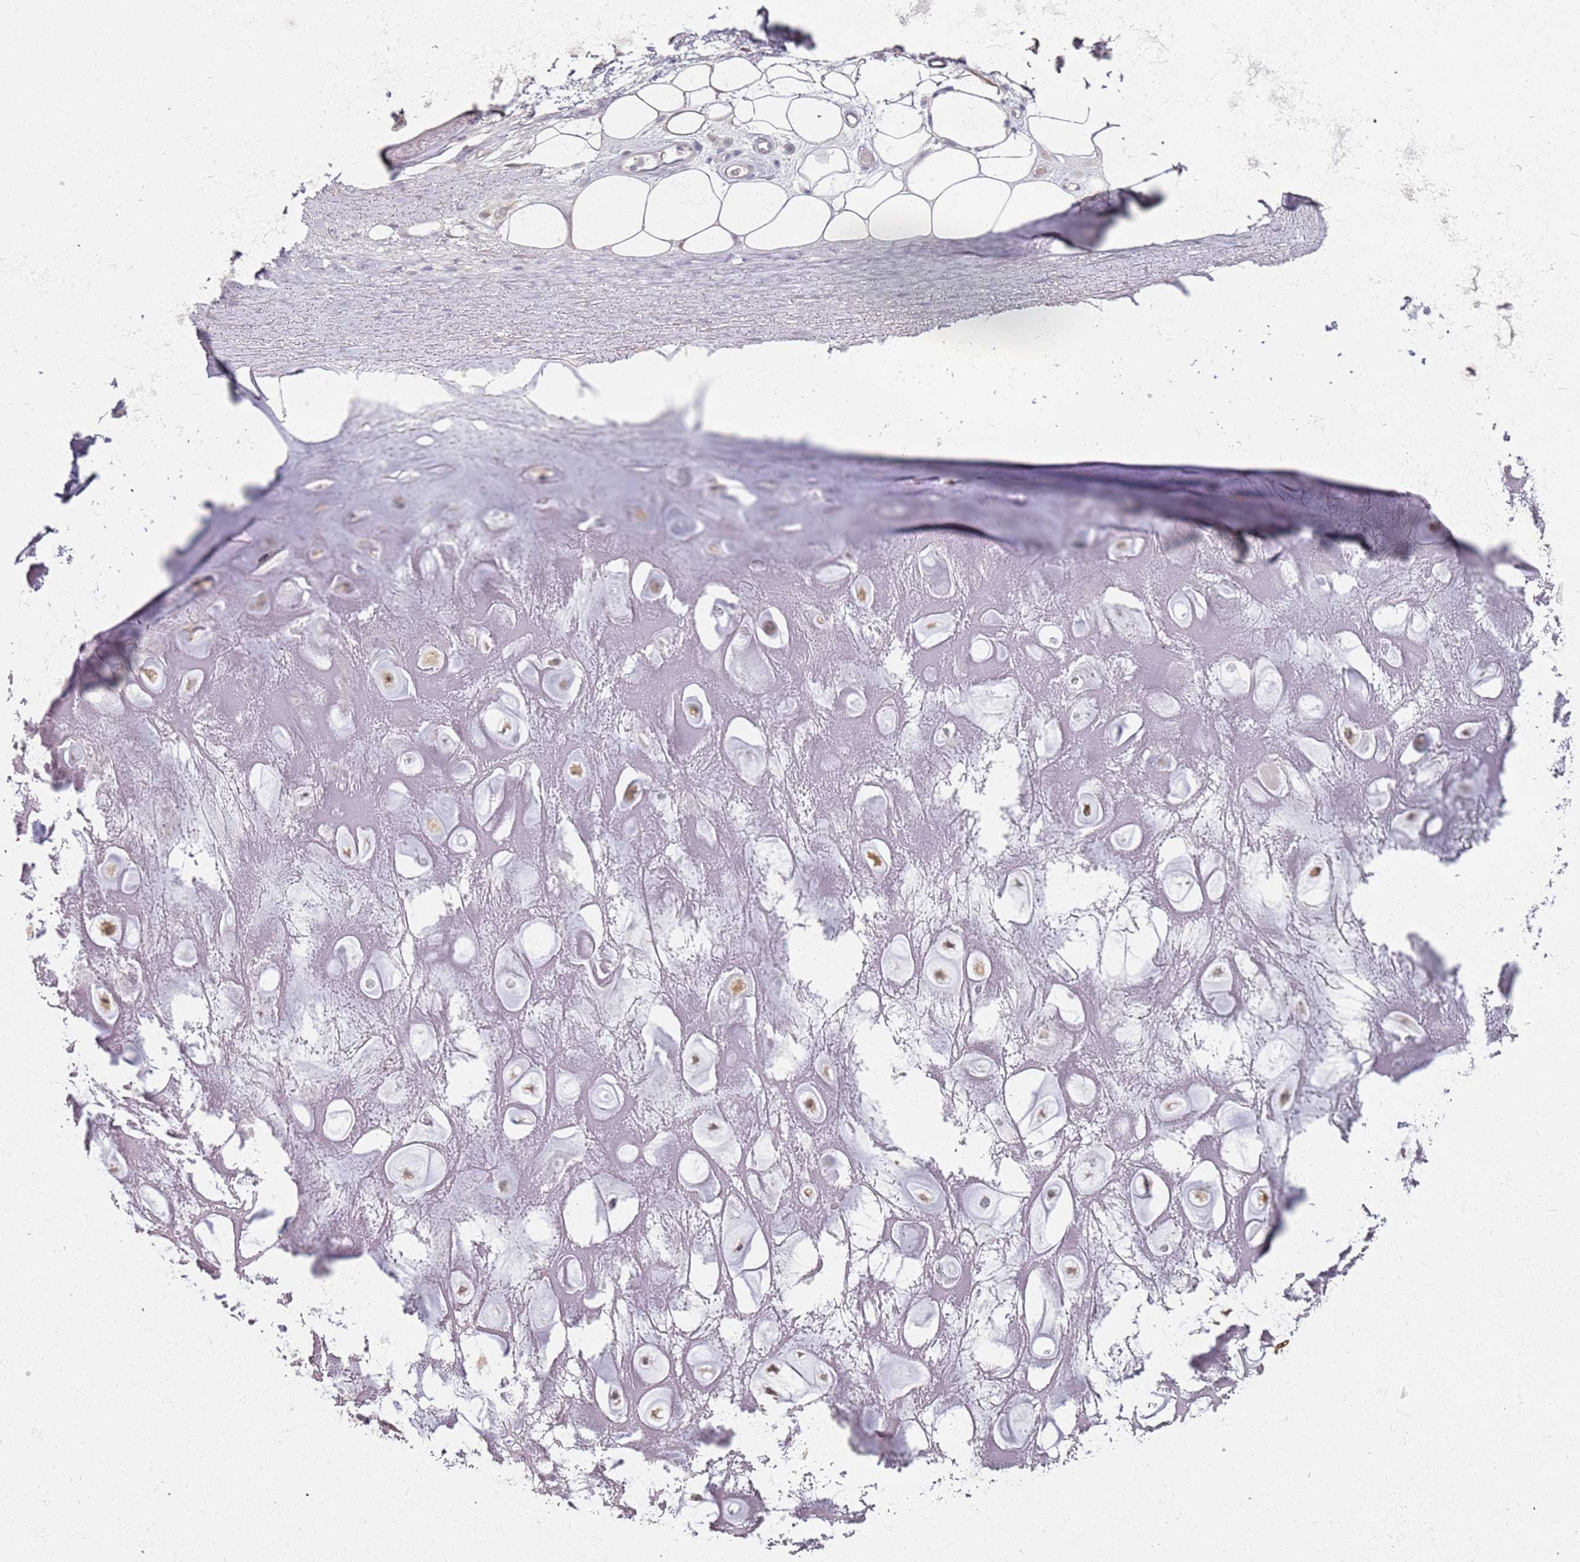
{"staining": {"intensity": "negative", "quantity": "none", "location": "none"}, "tissue": "adipose tissue", "cell_type": "Adipocytes", "image_type": "normal", "snomed": [{"axis": "morphology", "description": "Normal tissue, NOS"}, {"axis": "topography", "description": "Cartilage tissue"}], "caption": "A high-resolution micrograph shows IHC staining of benign adipose tissue, which displays no significant expression in adipocytes.", "gene": "CD40LG", "patient": {"sex": "male", "age": 81}}